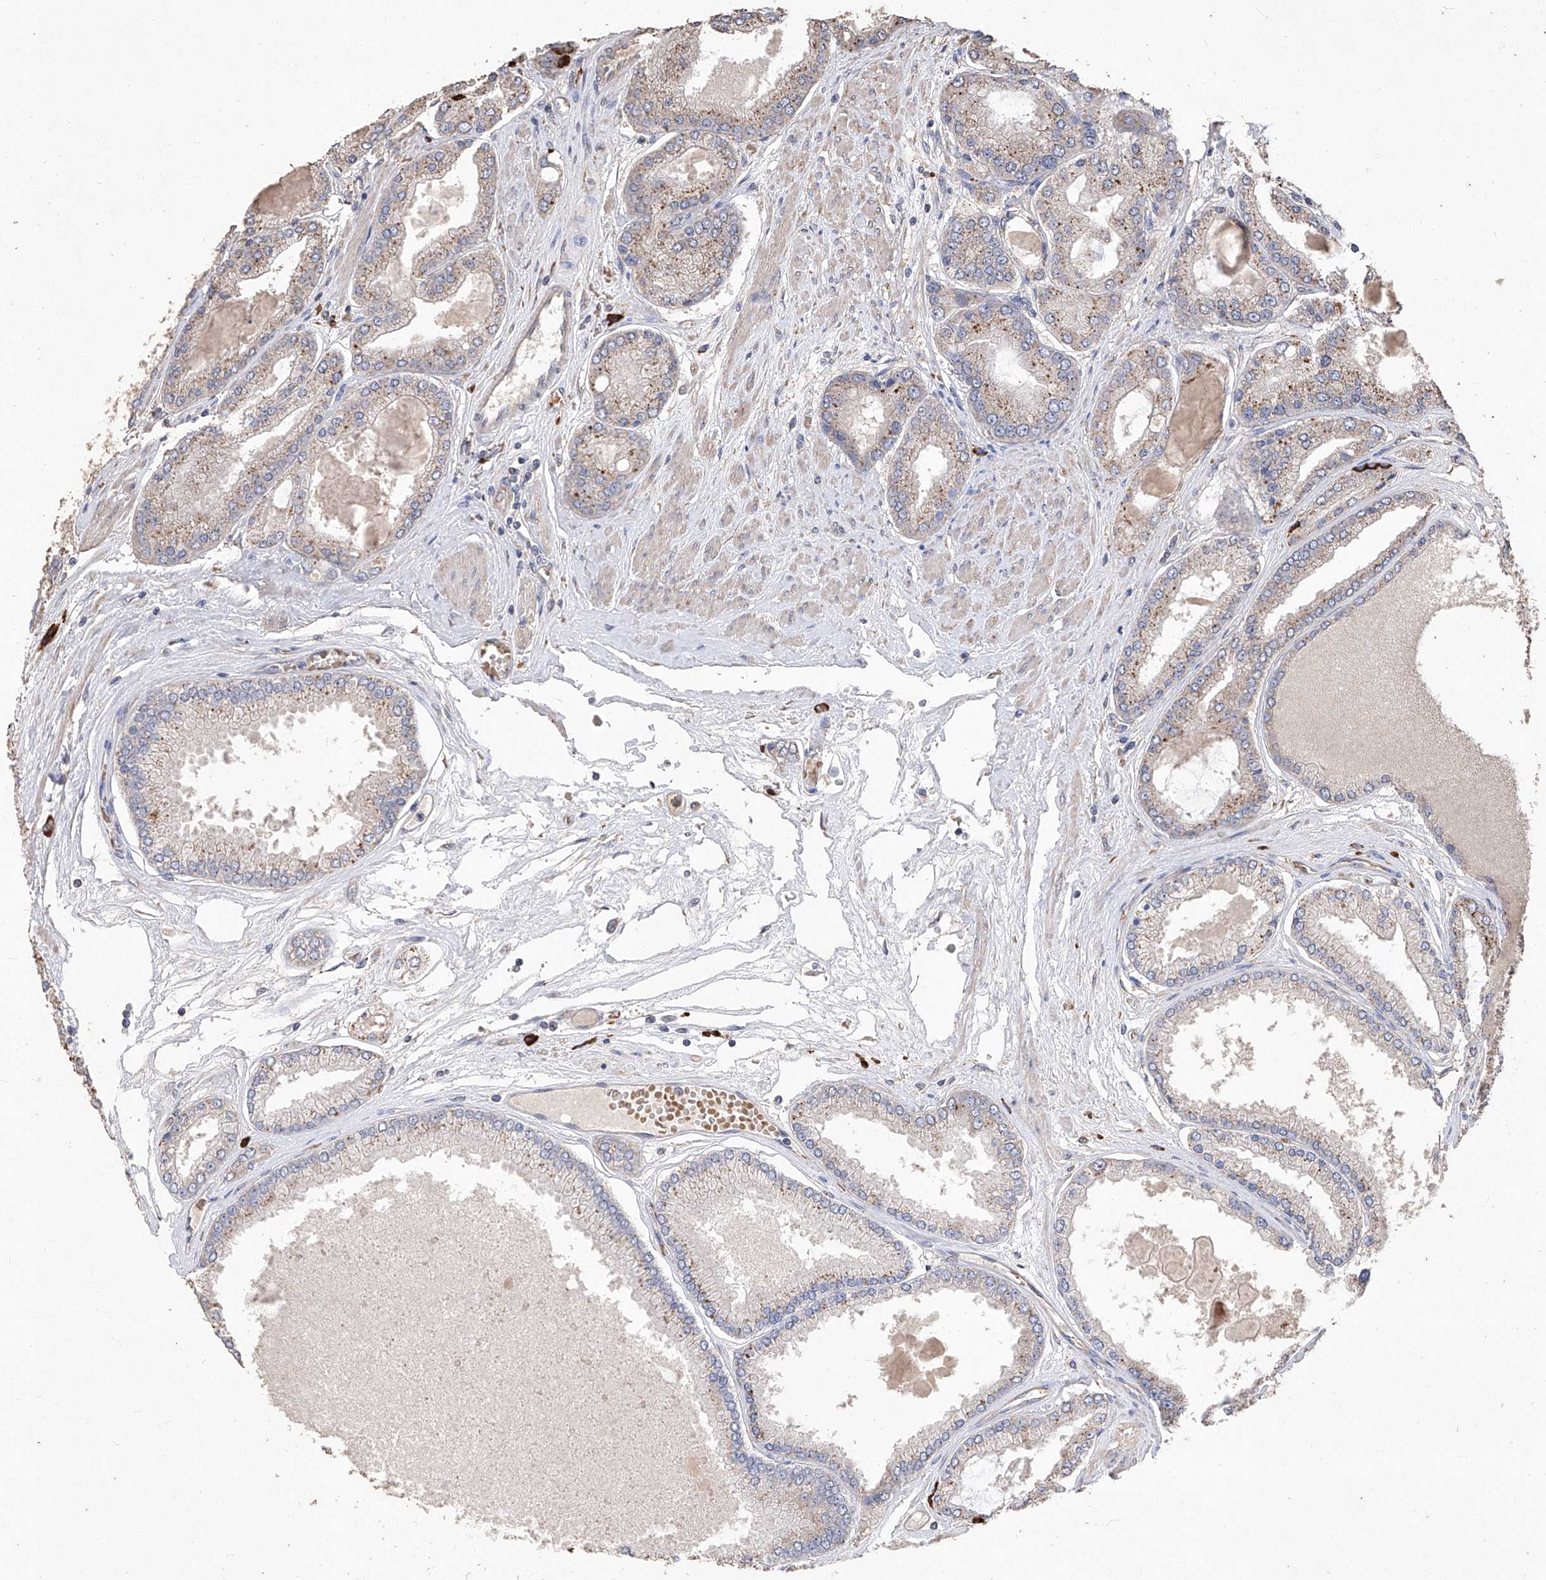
{"staining": {"intensity": "moderate", "quantity": "25%-75%", "location": "cytoplasmic/membranous"}, "tissue": "prostate cancer", "cell_type": "Tumor cells", "image_type": "cancer", "snomed": [{"axis": "morphology", "description": "Adenocarcinoma, High grade"}, {"axis": "topography", "description": "Prostate"}], "caption": "Protein expression analysis of human prostate cancer (adenocarcinoma (high-grade)) reveals moderate cytoplasmic/membranous positivity in approximately 25%-75% of tumor cells. (DAB IHC with brightfield microscopy, high magnification).", "gene": "EML1", "patient": {"sex": "male", "age": 59}}